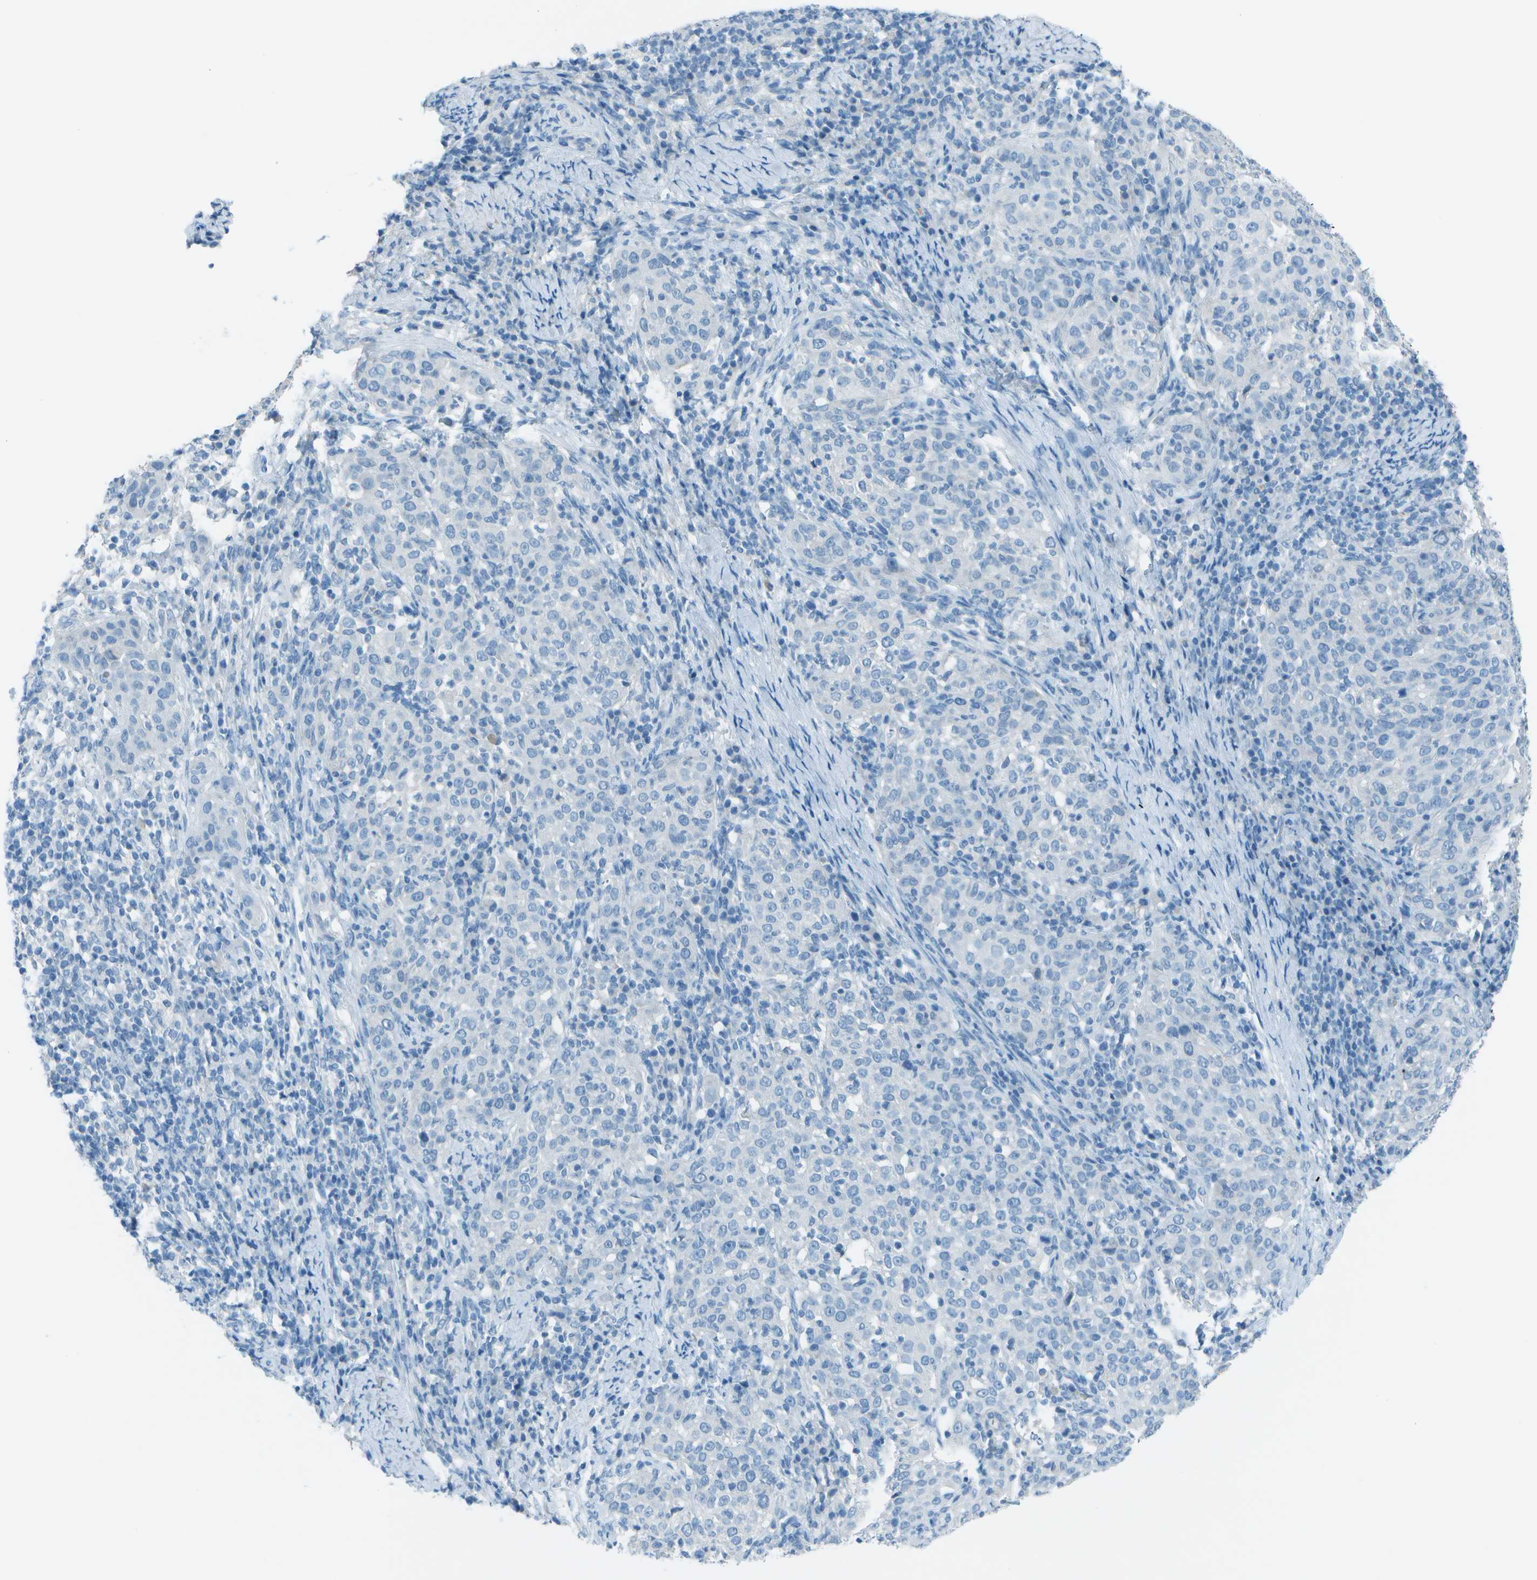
{"staining": {"intensity": "negative", "quantity": "none", "location": "none"}, "tissue": "cervical cancer", "cell_type": "Tumor cells", "image_type": "cancer", "snomed": [{"axis": "morphology", "description": "Squamous cell carcinoma, NOS"}, {"axis": "topography", "description": "Cervix"}], "caption": "Tumor cells are negative for brown protein staining in cervical cancer.", "gene": "FGF1", "patient": {"sex": "female", "age": 51}}